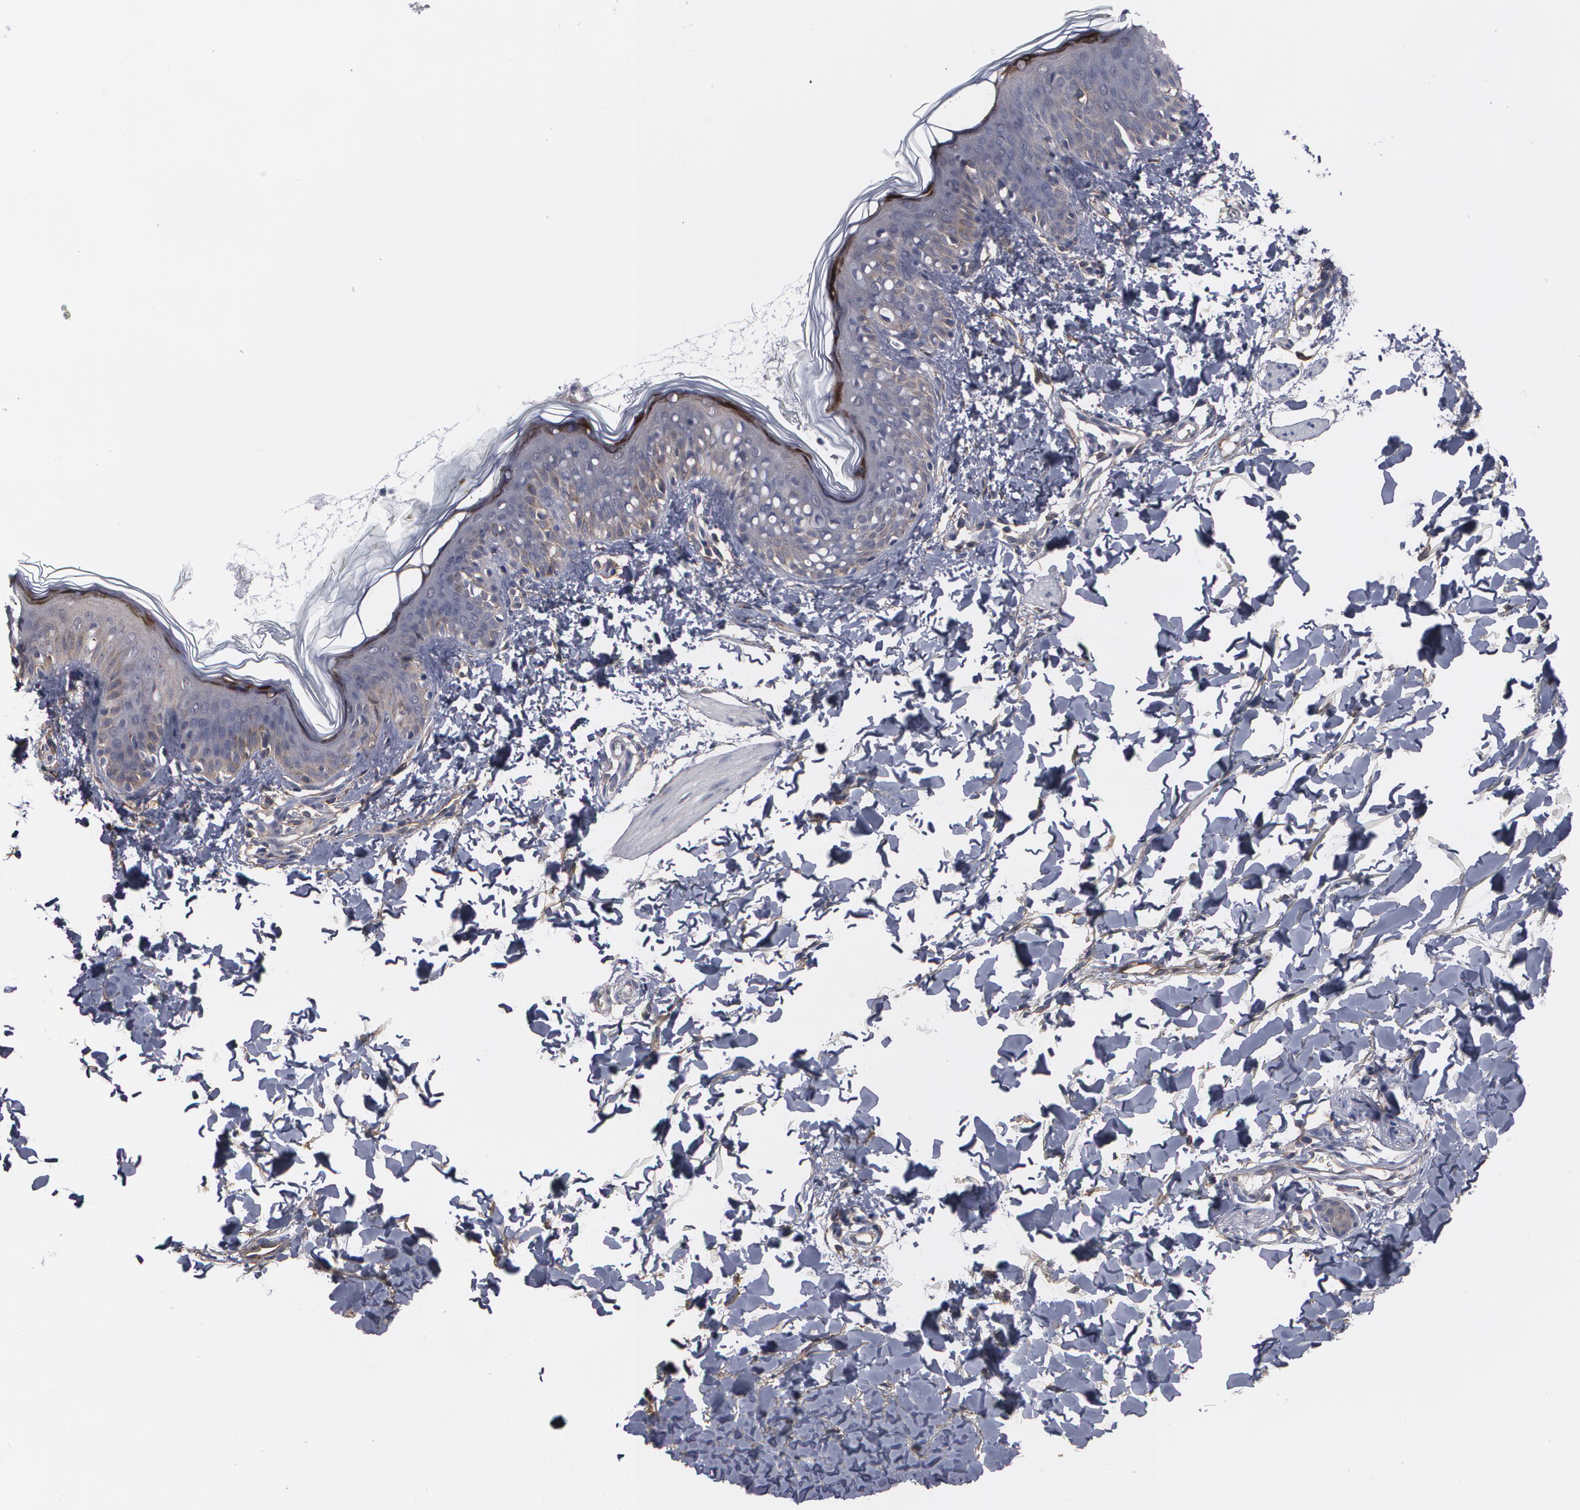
{"staining": {"intensity": "moderate", "quantity": ">75%", "location": "cytoplasmic/membranous"}, "tissue": "skin", "cell_type": "Fibroblasts", "image_type": "normal", "snomed": [{"axis": "morphology", "description": "Normal tissue, NOS"}, {"axis": "topography", "description": "Skin"}], "caption": "Approximately >75% of fibroblasts in unremarkable skin show moderate cytoplasmic/membranous protein positivity as visualized by brown immunohistochemical staining.", "gene": "BMP6", "patient": {"sex": "female", "age": 4}}